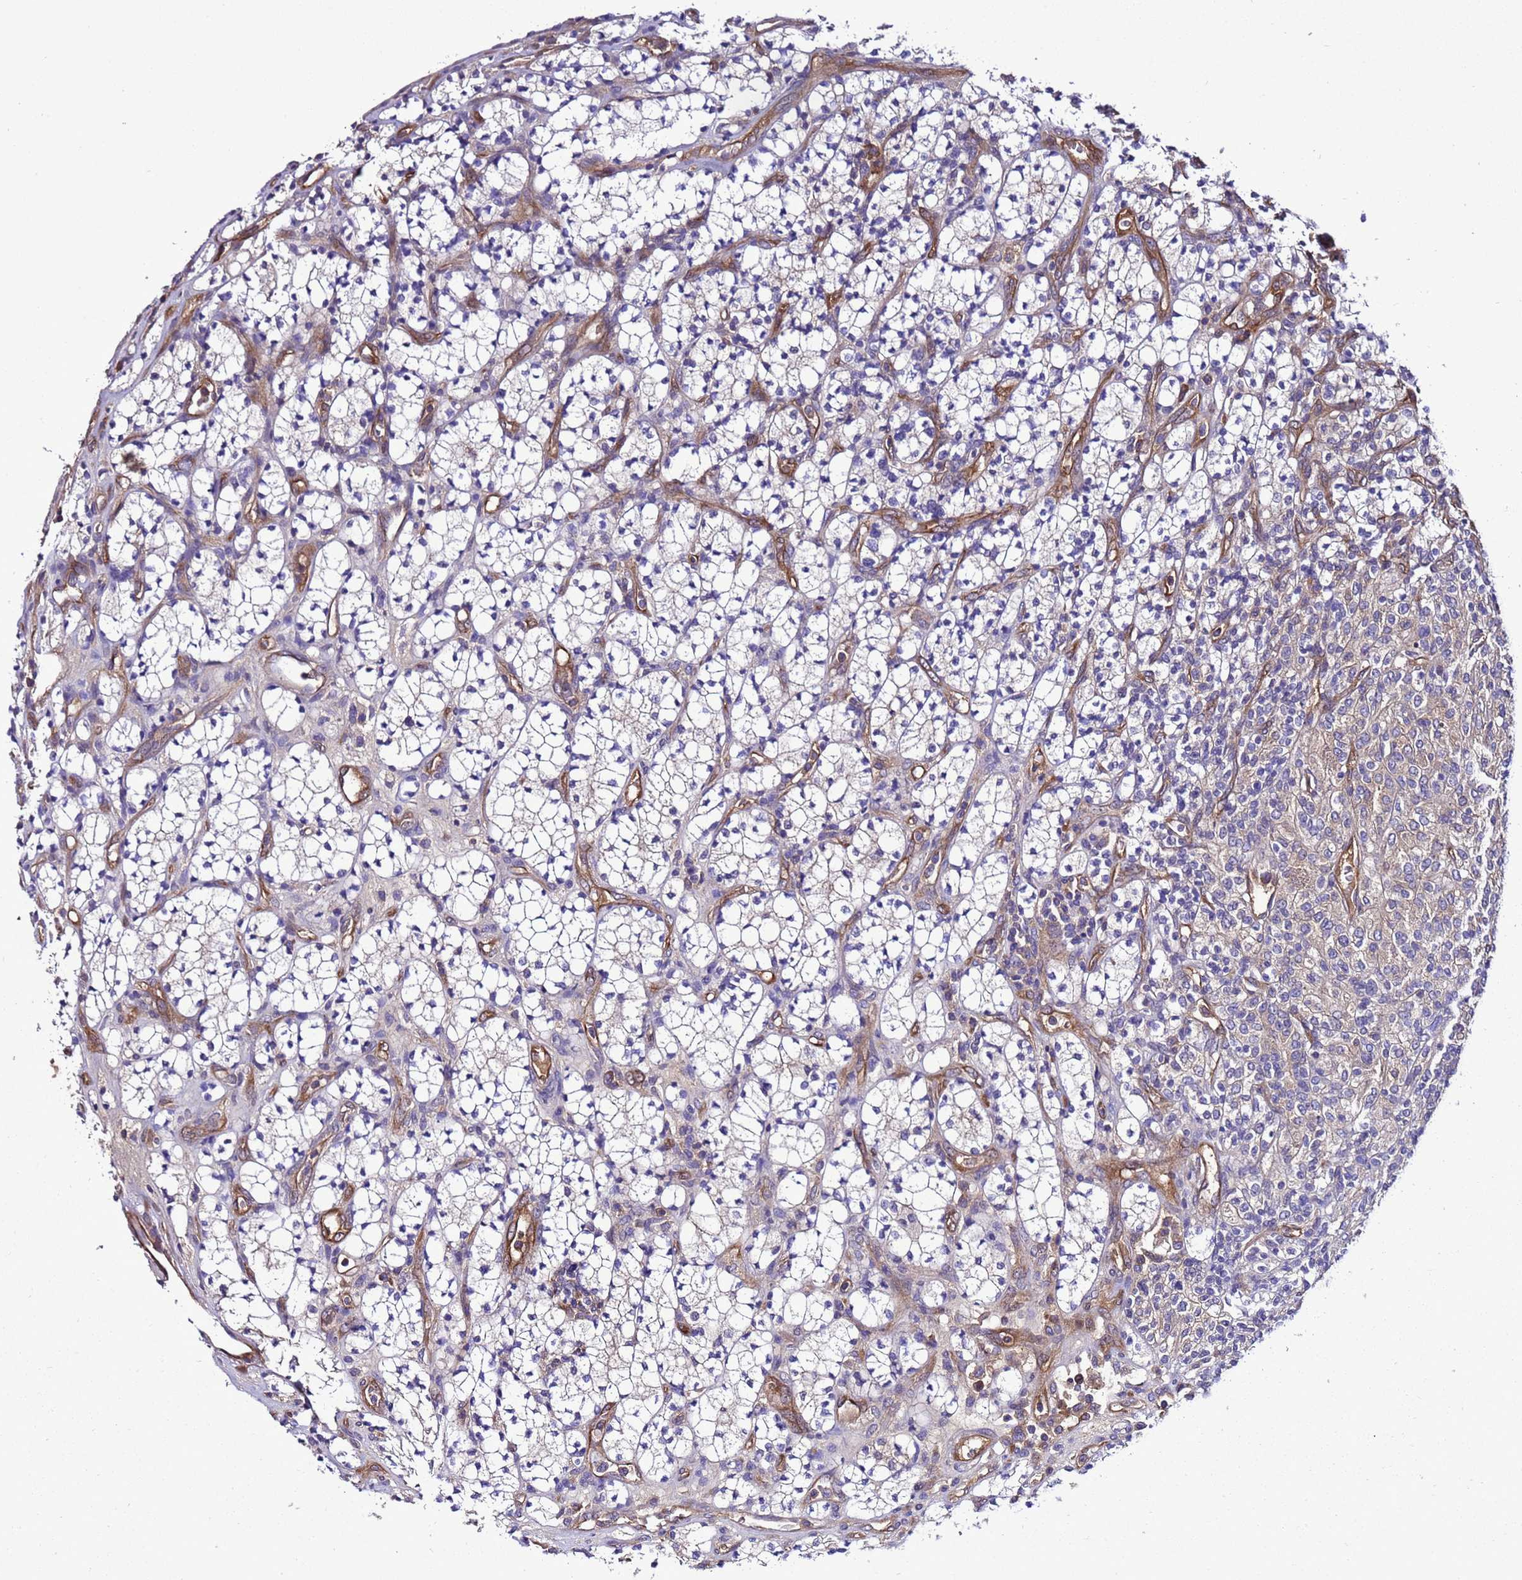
{"staining": {"intensity": "negative", "quantity": "none", "location": "none"}, "tissue": "renal cancer", "cell_type": "Tumor cells", "image_type": "cancer", "snomed": [{"axis": "morphology", "description": "Adenocarcinoma, NOS"}, {"axis": "topography", "description": "Kidney"}], "caption": "This is an IHC photomicrograph of human renal adenocarcinoma. There is no staining in tumor cells.", "gene": "RABEP2", "patient": {"sex": "male", "age": 77}}